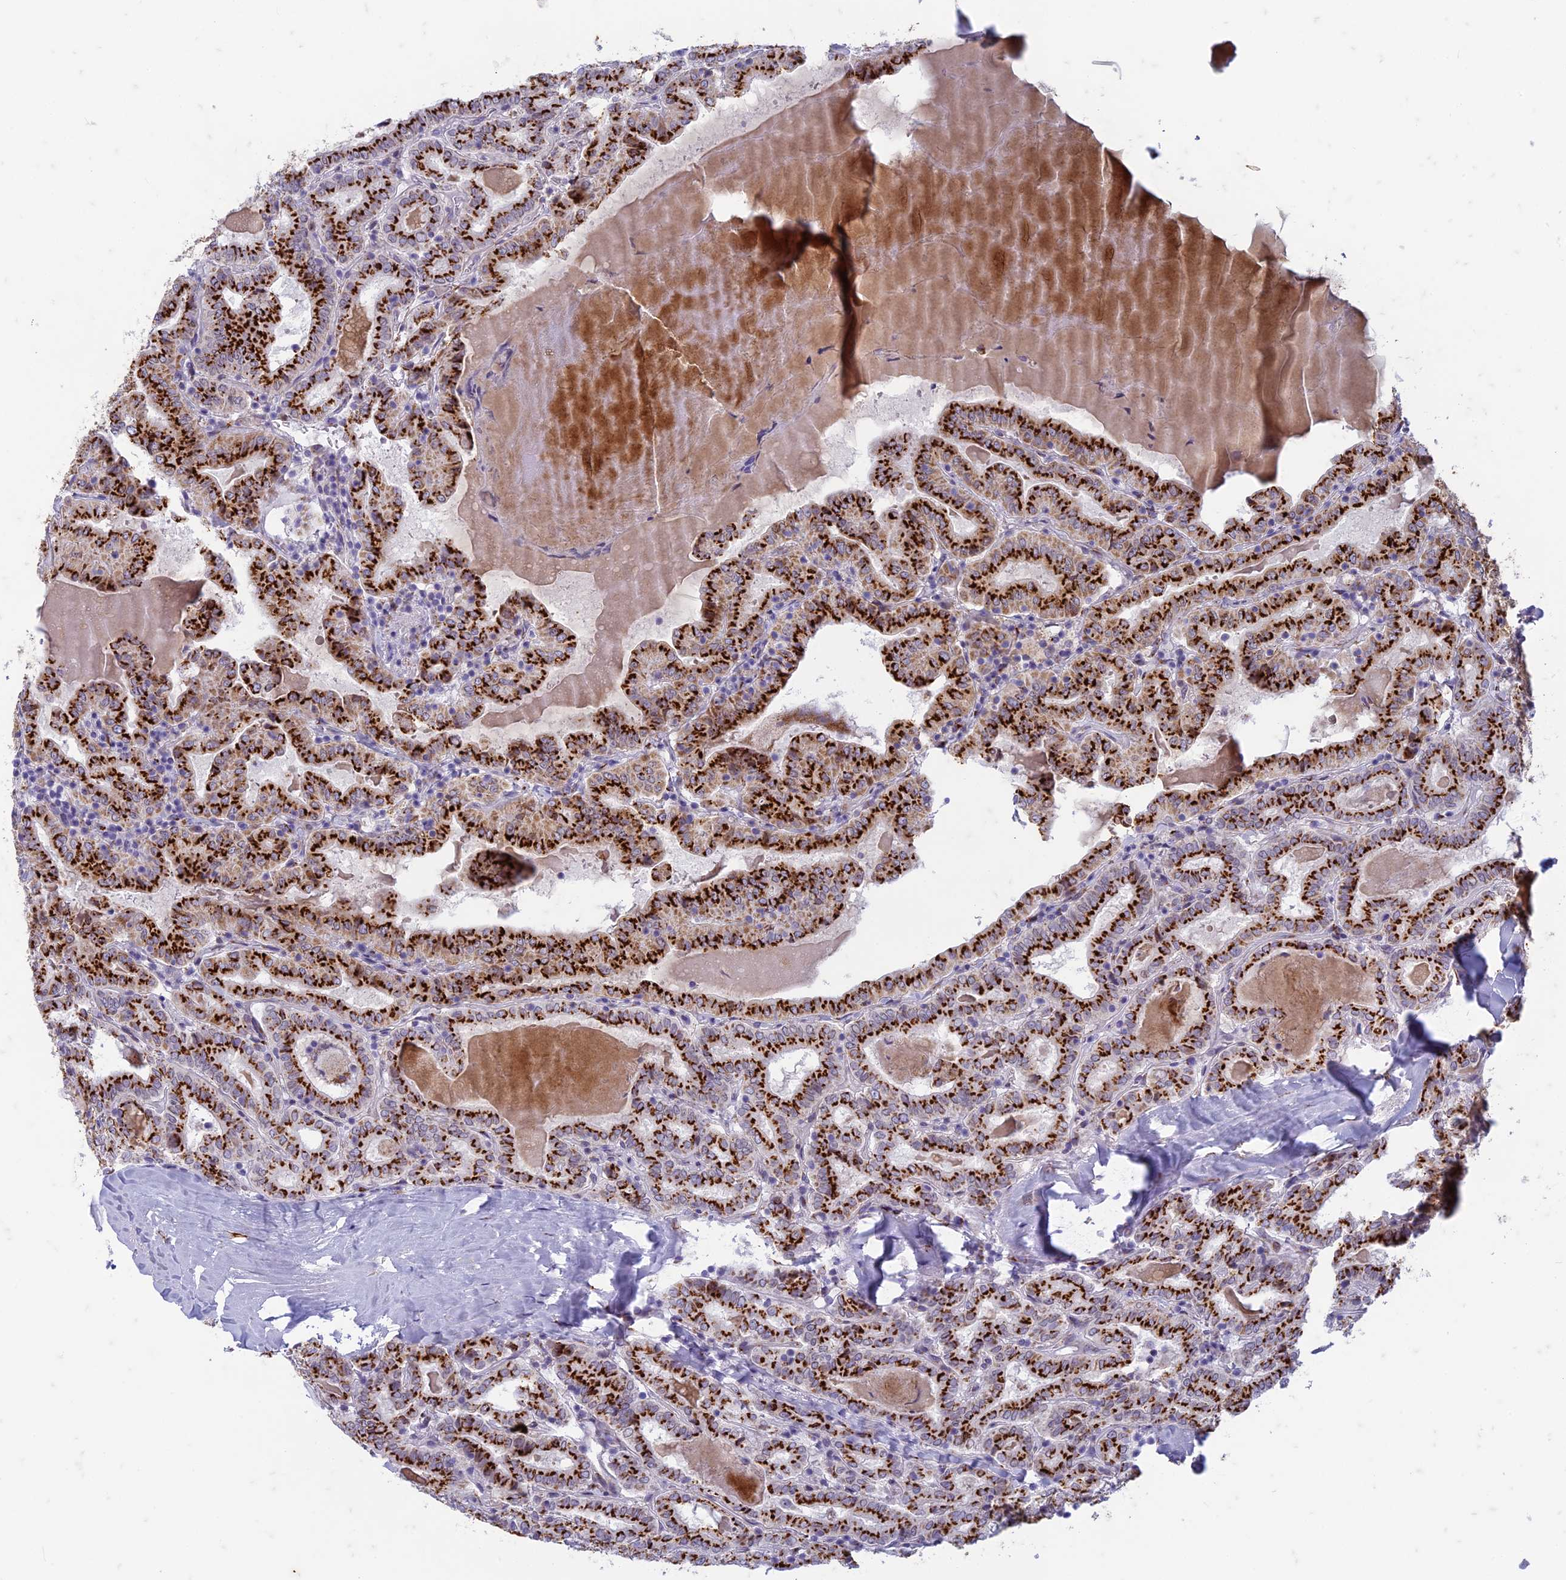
{"staining": {"intensity": "strong", "quantity": ">75%", "location": "cytoplasmic/membranous"}, "tissue": "thyroid cancer", "cell_type": "Tumor cells", "image_type": "cancer", "snomed": [{"axis": "morphology", "description": "Papillary adenocarcinoma, NOS"}, {"axis": "topography", "description": "Thyroid gland"}], "caption": "Immunohistochemistry (IHC) (DAB) staining of thyroid cancer exhibits strong cytoplasmic/membranous protein positivity in about >75% of tumor cells. The staining was performed using DAB (3,3'-diaminobenzidine), with brown indicating positive protein expression. Nuclei are stained blue with hematoxylin.", "gene": "FAM3C", "patient": {"sex": "female", "age": 72}}